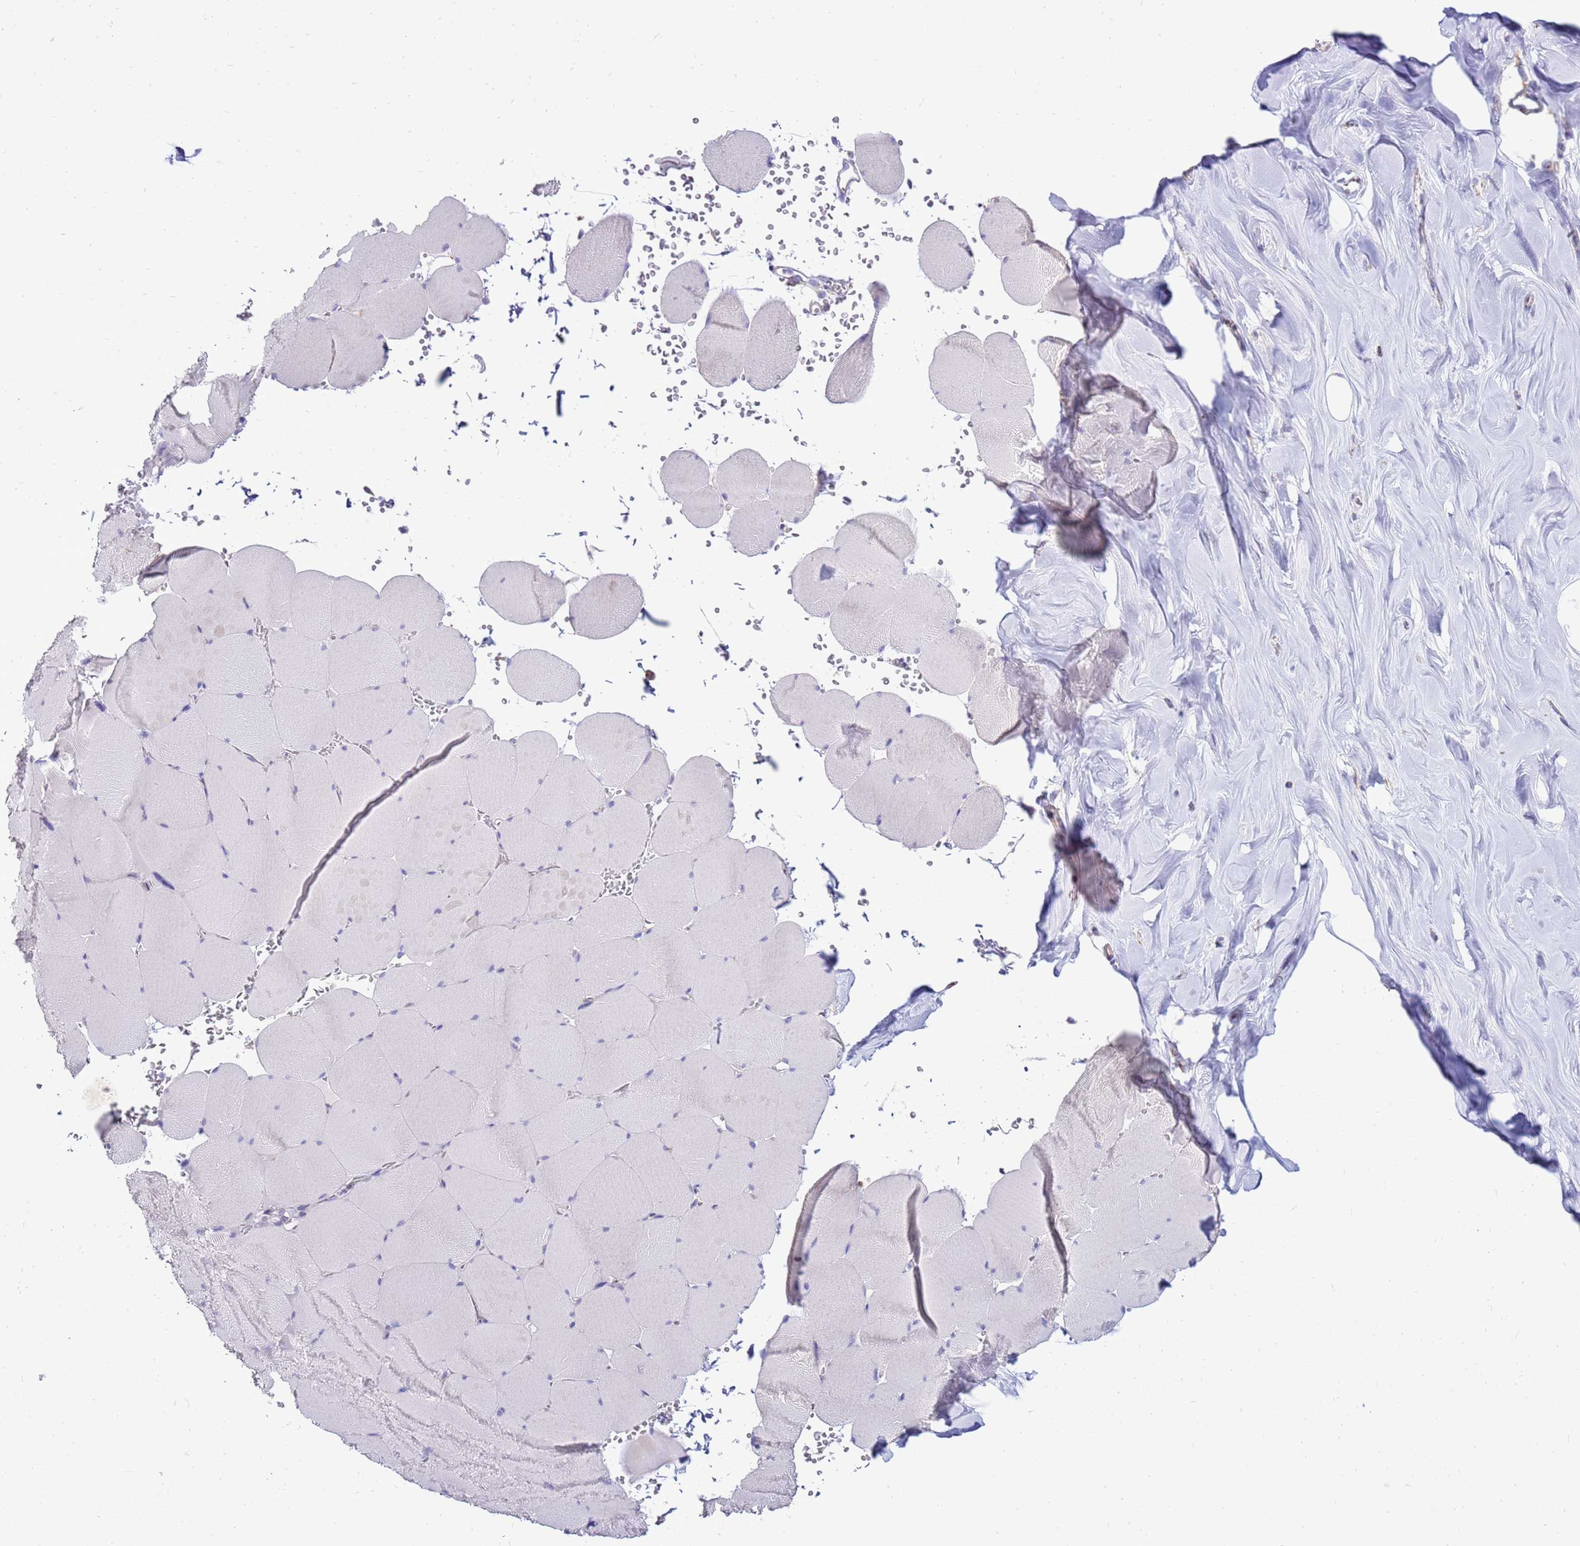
{"staining": {"intensity": "negative", "quantity": "none", "location": "none"}, "tissue": "skeletal muscle", "cell_type": "Myocytes", "image_type": "normal", "snomed": [{"axis": "morphology", "description": "Normal tissue, NOS"}, {"axis": "topography", "description": "Skeletal muscle"}, {"axis": "topography", "description": "Head-Neck"}], "caption": "A high-resolution histopathology image shows immunohistochemistry (IHC) staining of benign skeletal muscle, which demonstrates no significant positivity in myocytes. (Stains: DAB (3,3'-diaminobenzidine) immunohistochemistry with hematoxylin counter stain, Microscopy: brightfield microscopy at high magnification).", "gene": "IGF1R", "patient": {"sex": "male", "age": 66}}